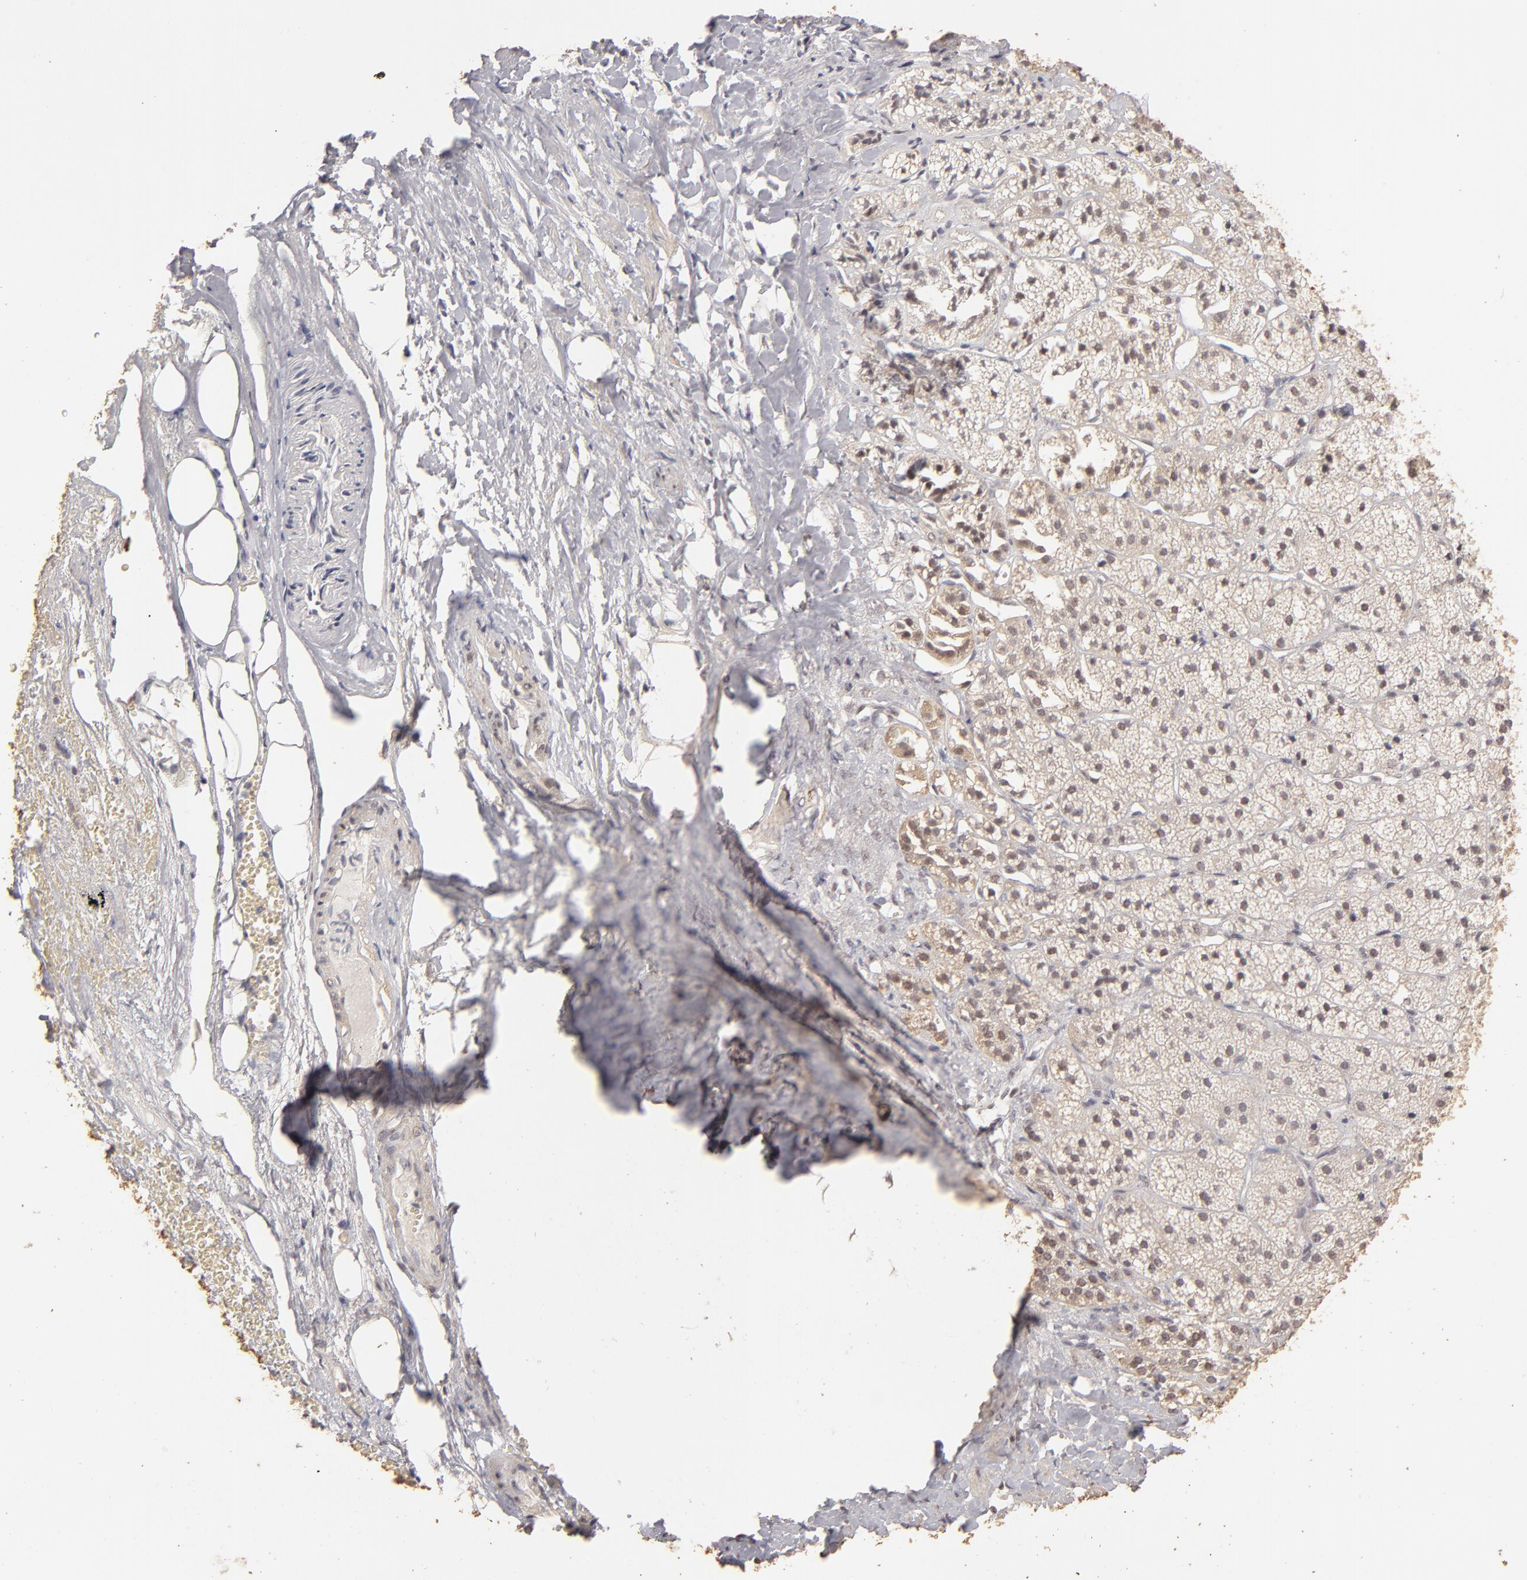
{"staining": {"intensity": "moderate", "quantity": ">75%", "location": "cytoplasmic/membranous,nuclear"}, "tissue": "adrenal gland", "cell_type": "Glandular cells", "image_type": "normal", "snomed": [{"axis": "morphology", "description": "Normal tissue, NOS"}, {"axis": "topography", "description": "Adrenal gland"}], "caption": "The histopathology image displays staining of benign adrenal gland, revealing moderate cytoplasmic/membranous,nuclear protein expression (brown color) within glandular cells.", "gene": "CLOCK", "patient": {"sex": "female", "age": 71}}